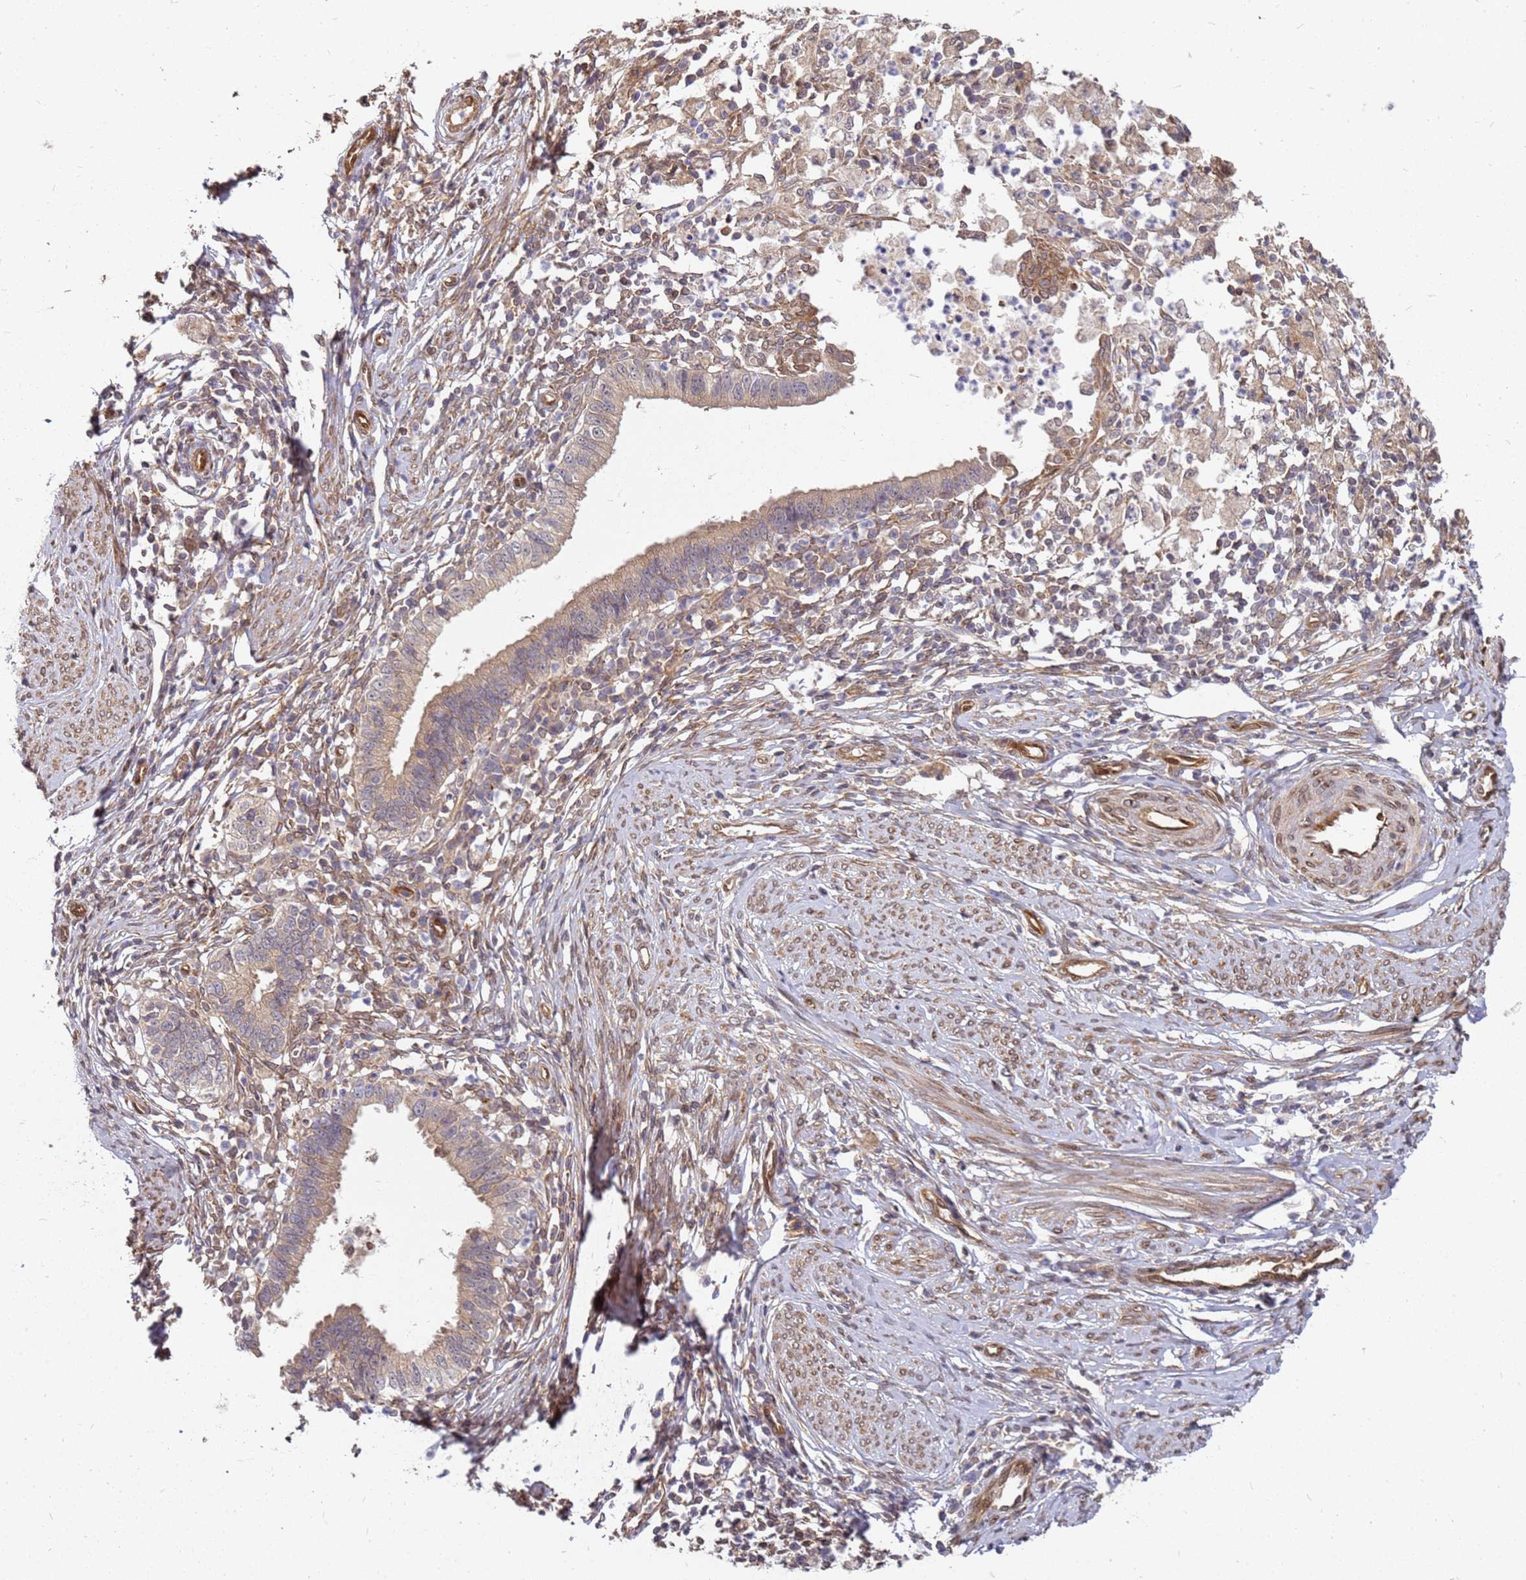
{"staining": {"intensity": "moderate", "quantity": ">75%", "location": "cytoplasmic/membranous"}, "tissue": "cervical cancer", "cell_type": "Tumor cells", "image_type": "cancer", "snomed": [{"axis": "morphology", "description": "Adenocarcinoma, NOS"}, {"axis": "topography", "description": "Cervix"}], "caption": "Protein expression analysis of human cervical cancer (adenocarcinoma) reveals moderate cytoplasmic/membranous expression in approximately >75% of tumor cells. (brown staining indicates protein expression, while blue staining denotes nuclei).", "gene": "NUDT14", "patient": {"sex": "female", "age": 36}}